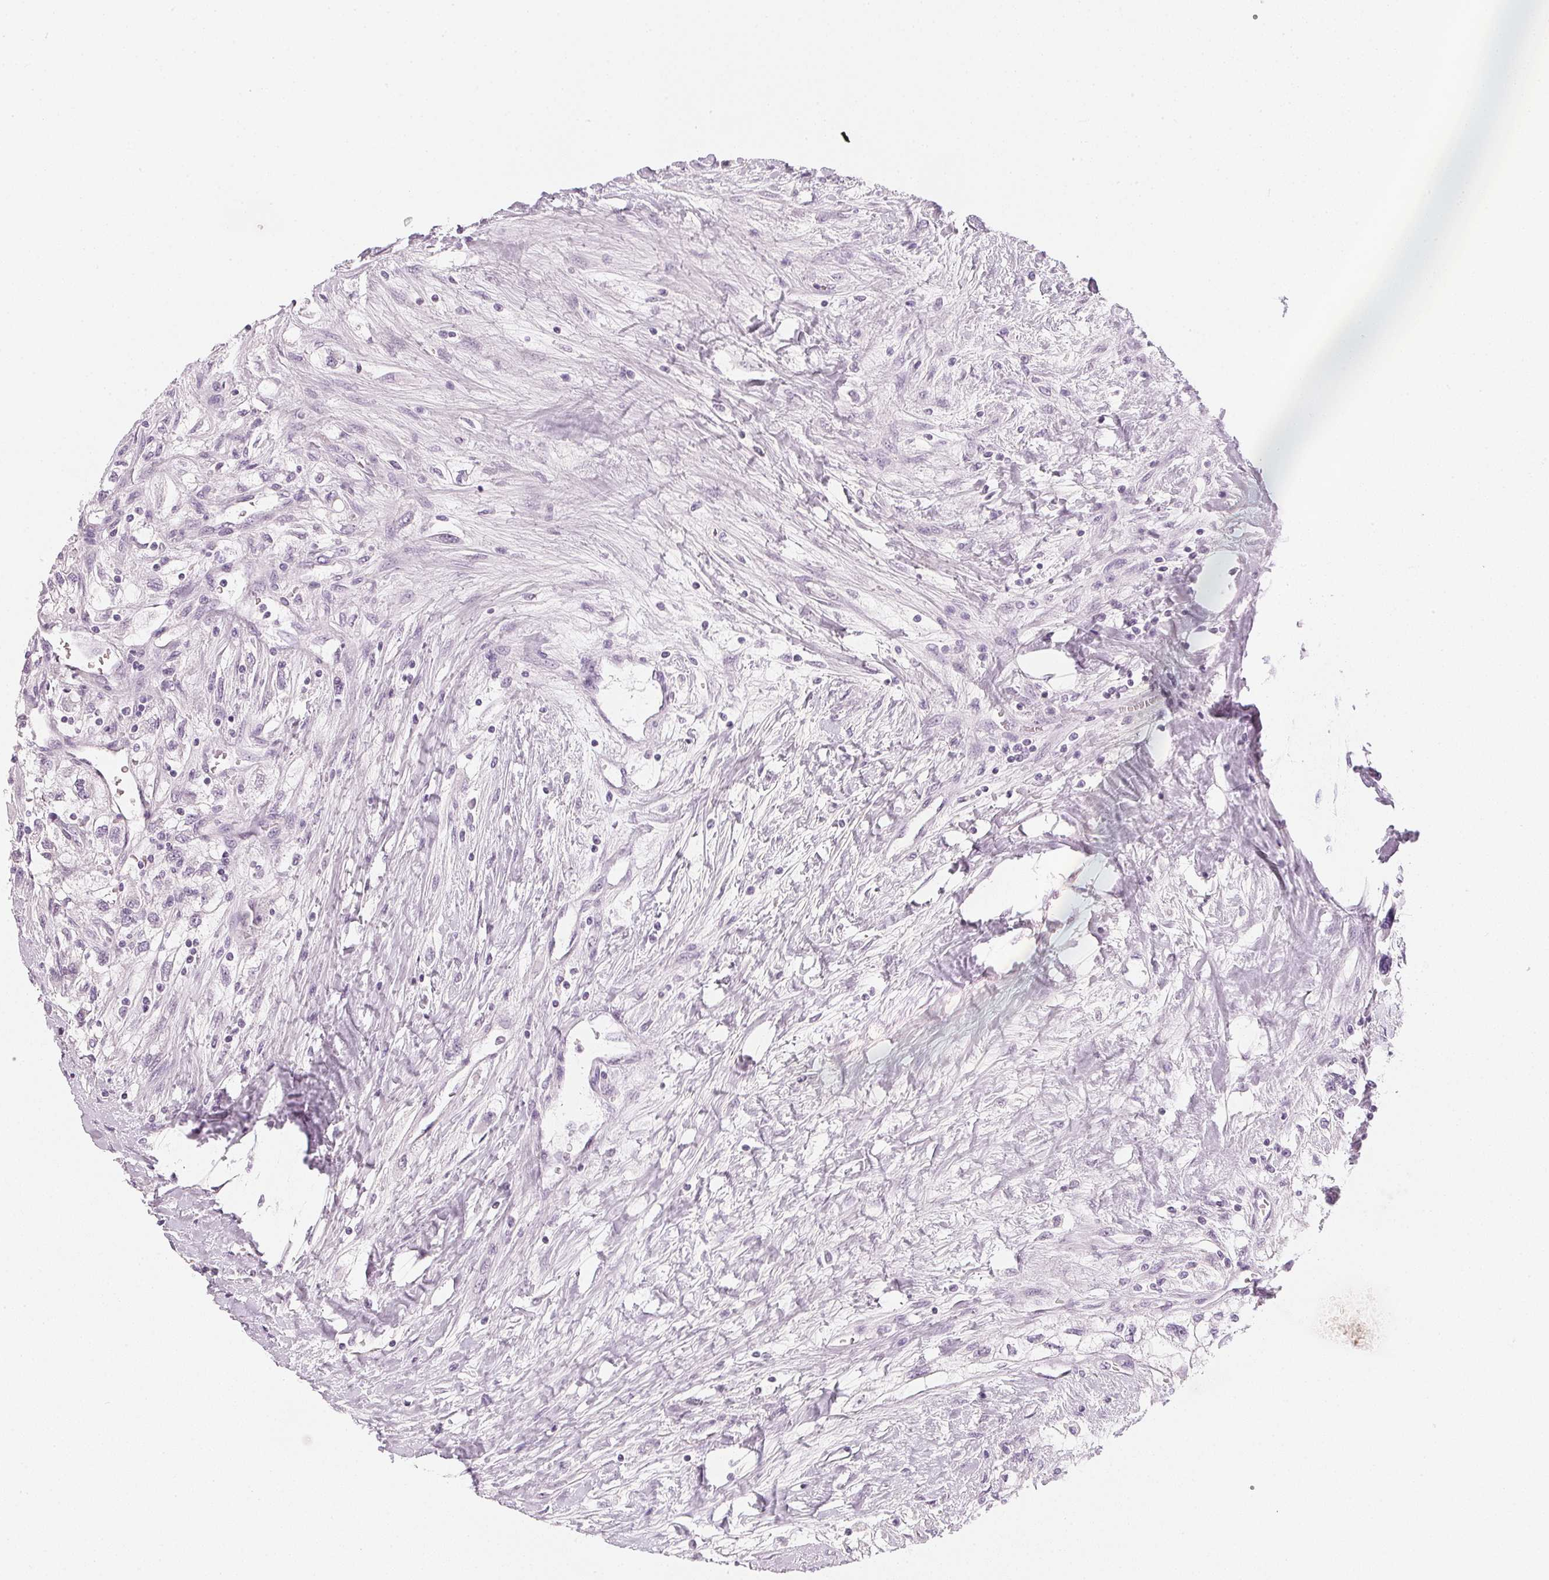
{"staining": {"intensity": "negative", "quantity": "none", "location": "none"}, "tissue": "renal cancer", "cell_type": "Tumor cells", "image_type": "cancer", "snomed": [{"axis": "morphology", "description": "Adenocarcinoma, NOS"}, {"axis": "topography", "description": "Kidney"}], "caption": "High magnification brightfield microscopy of adenocarcinoma (renal) stained with DAB (3,3'-diaminobenzidine) (brown) and counterstained with hematoxylin (blue): tumor cells show no significant positivity.", "gene": "CHST4", "patient": {"sex": "male", "age": 59}}